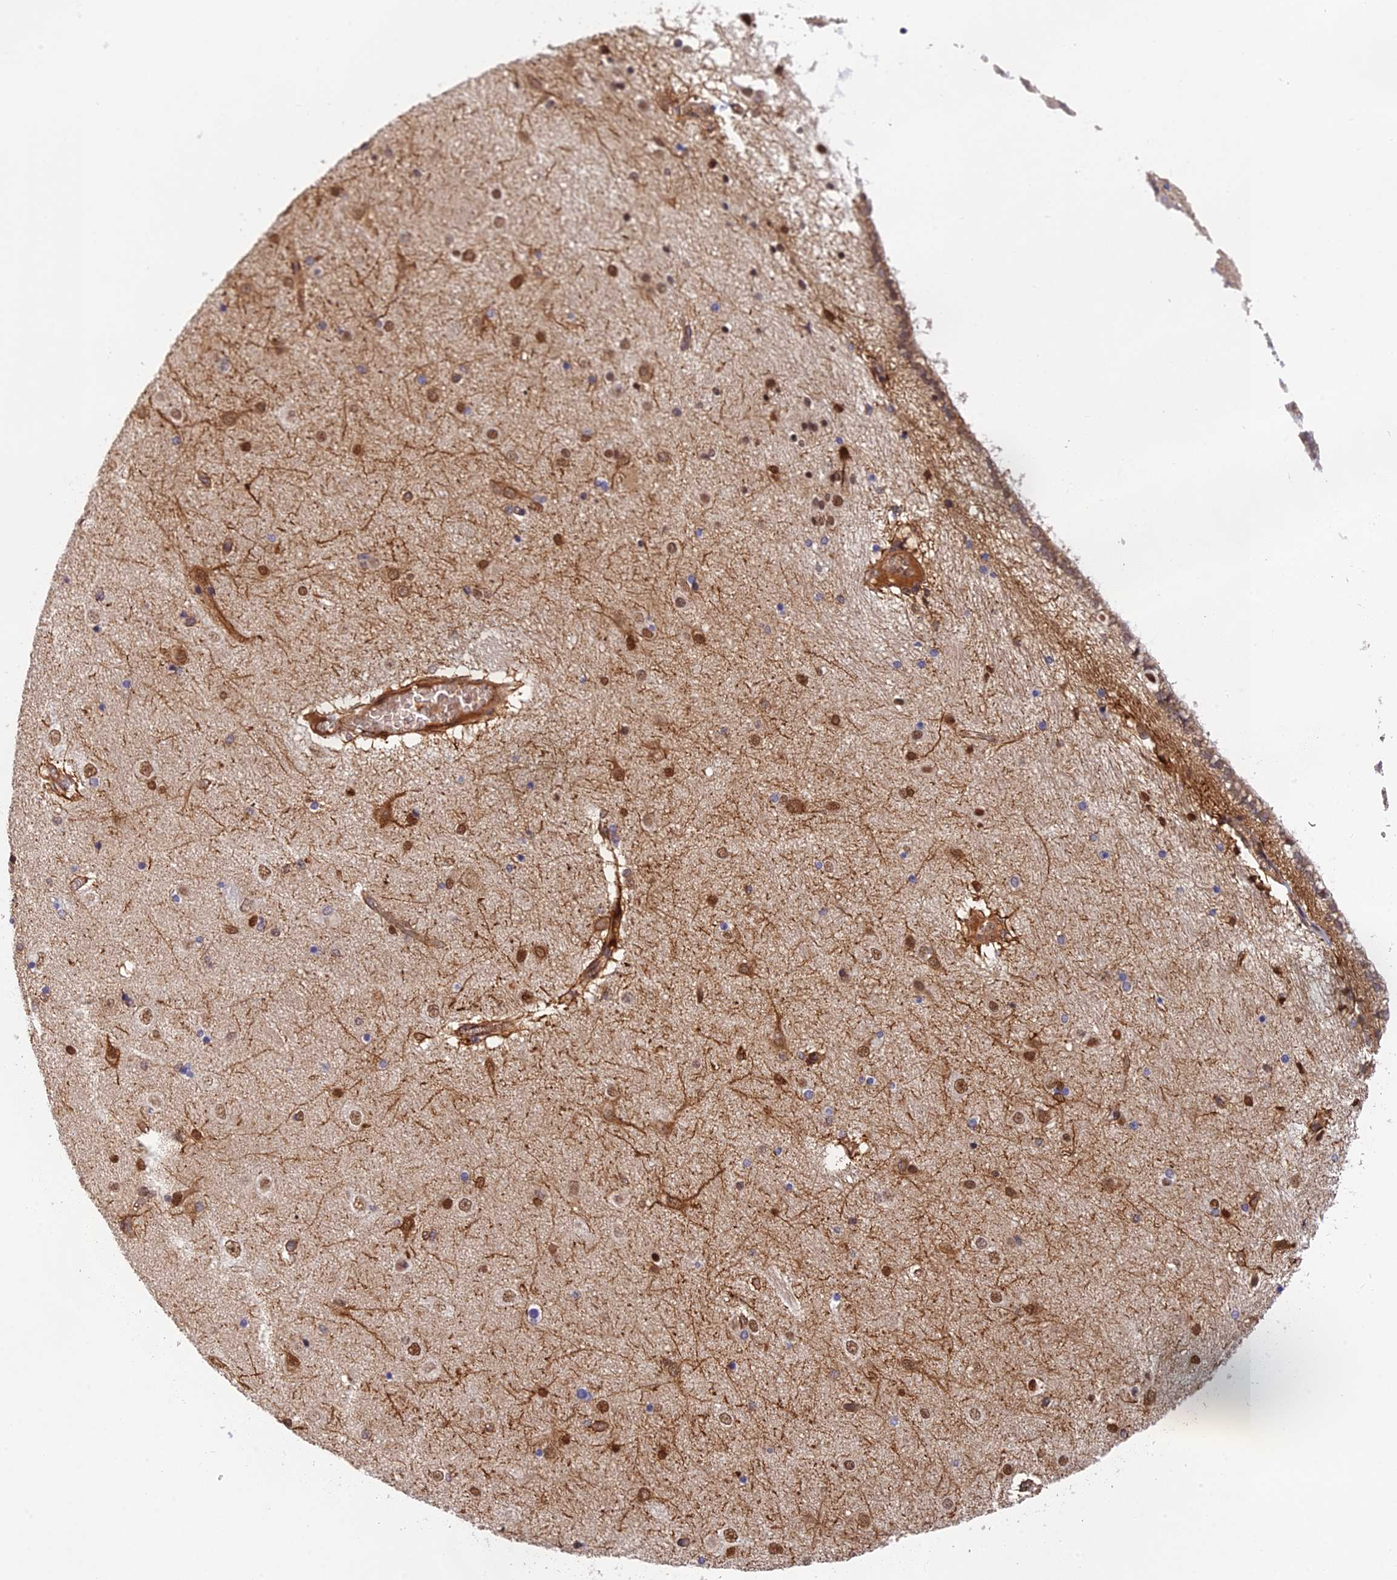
{"staining": {"intensity": "moderate", "quantity": "25%-75%", "location": "nuclear"}, "tissue": "hippocampus", "cell_type": "Glial cells", "image_type": "normal", "snomed": [{"axis": "morphology", "description": "Normal tissue, NOS"}, {"axis": "topography", "description": "Hippocampus"}], "caption": "Moderate nuclear positivity for a protein is present in approximately 25%-75% of glial cells of benign hippocampus using IHC.", "gene": "OSBPL1A", "patient": {"sex": "female", "age": 54}}